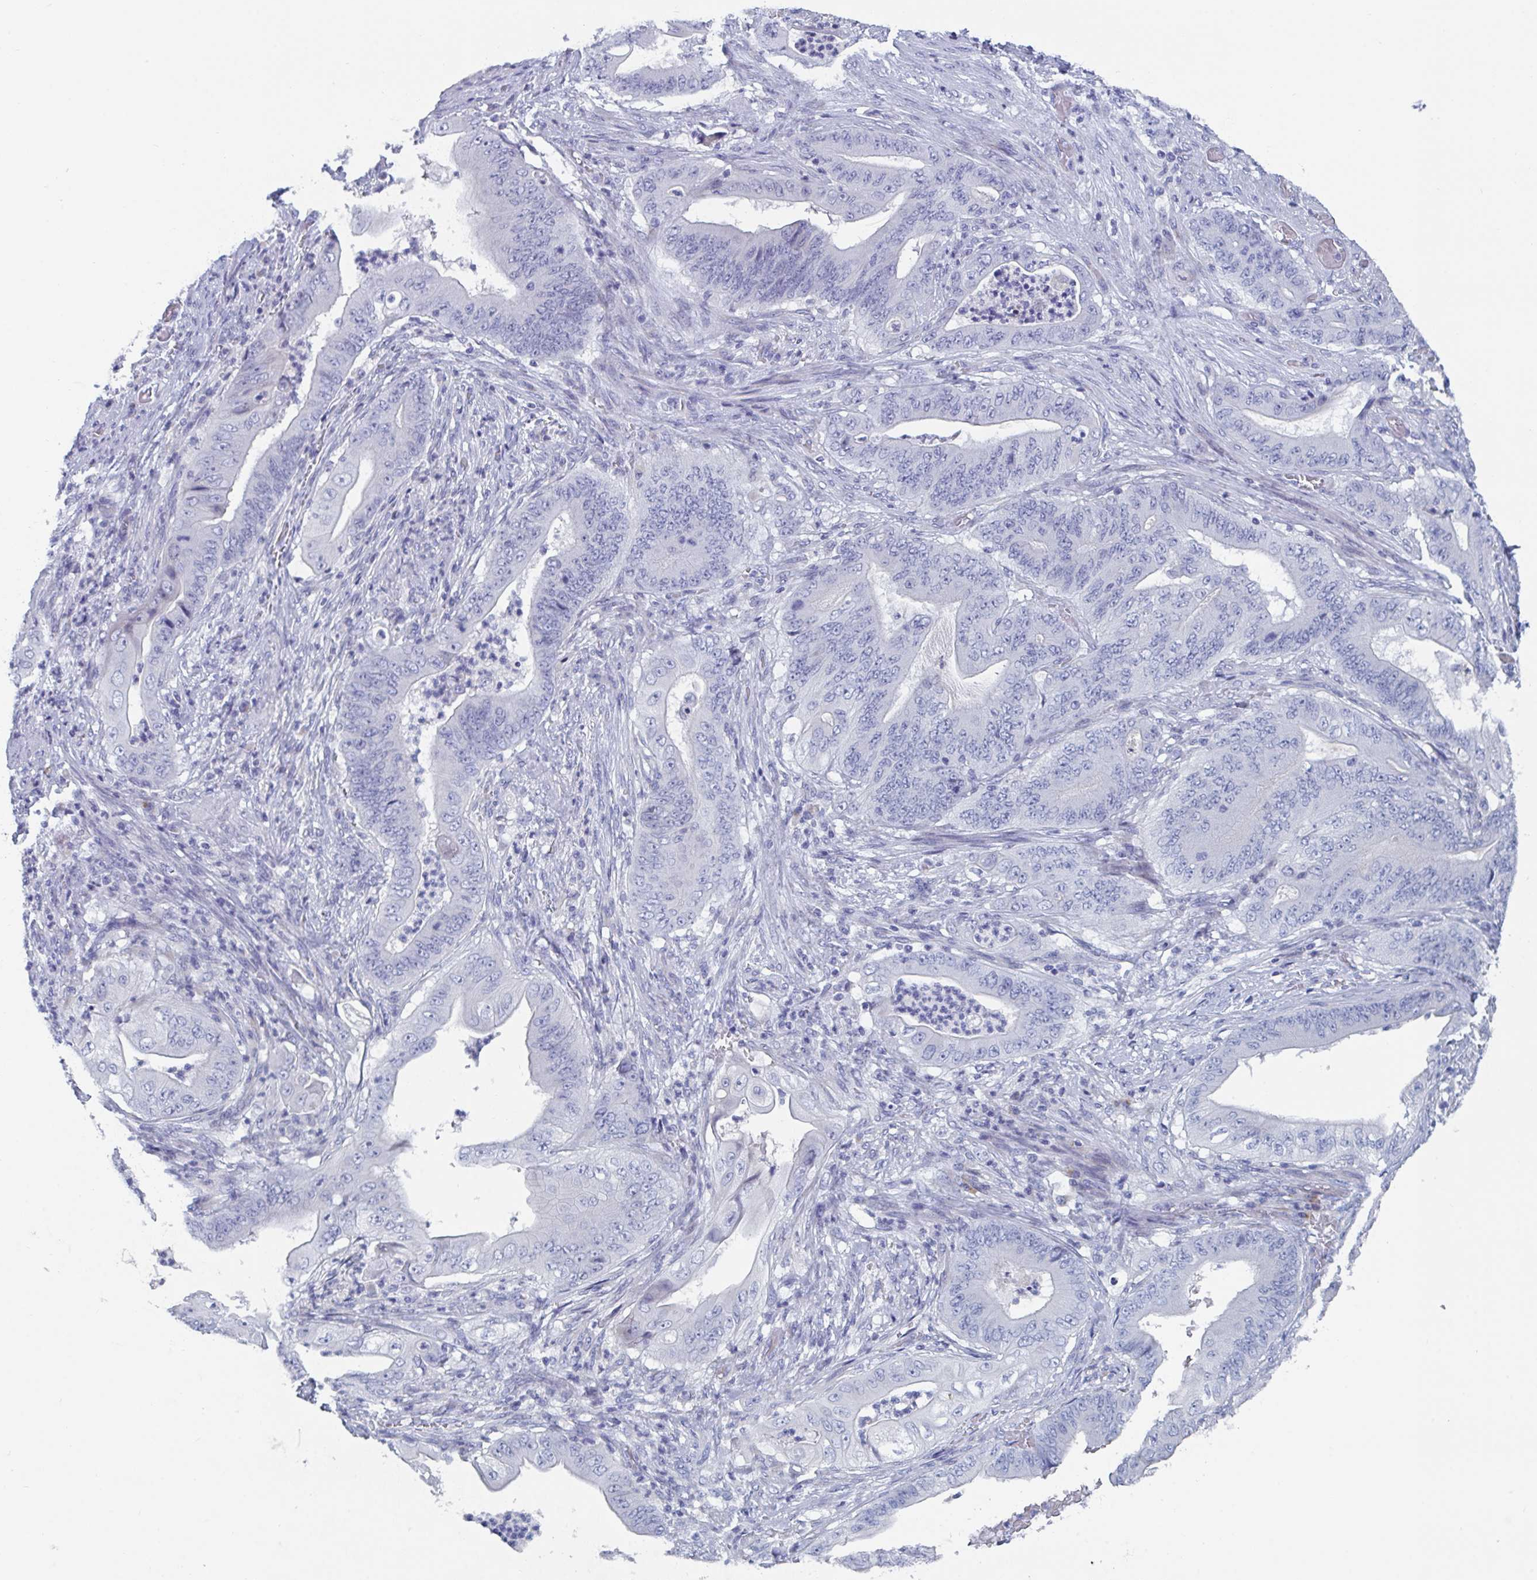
{"staining": {"intensity": "negative", "quantity": "none", "location": "none"}, "tissue": "stomach cancer", "cell_type": "Tumor cells", "image_type": "cancer", "snomed": [{"axis": "morphology", "description": "Adenocarcinoma, NOS"}, {"axis": "topography", "description": "Stomach"}], "caption": "There is no significant staining in tumor cells of stomach adenocarcinoma. The staining was performed using DAB to visualize the protein expression in brown, while the nuclei were stained in blue with hematoxylin (Magnification: 20x).", "gene": "NT5C3B", "patient": {"sex": "female", "age": 73}}